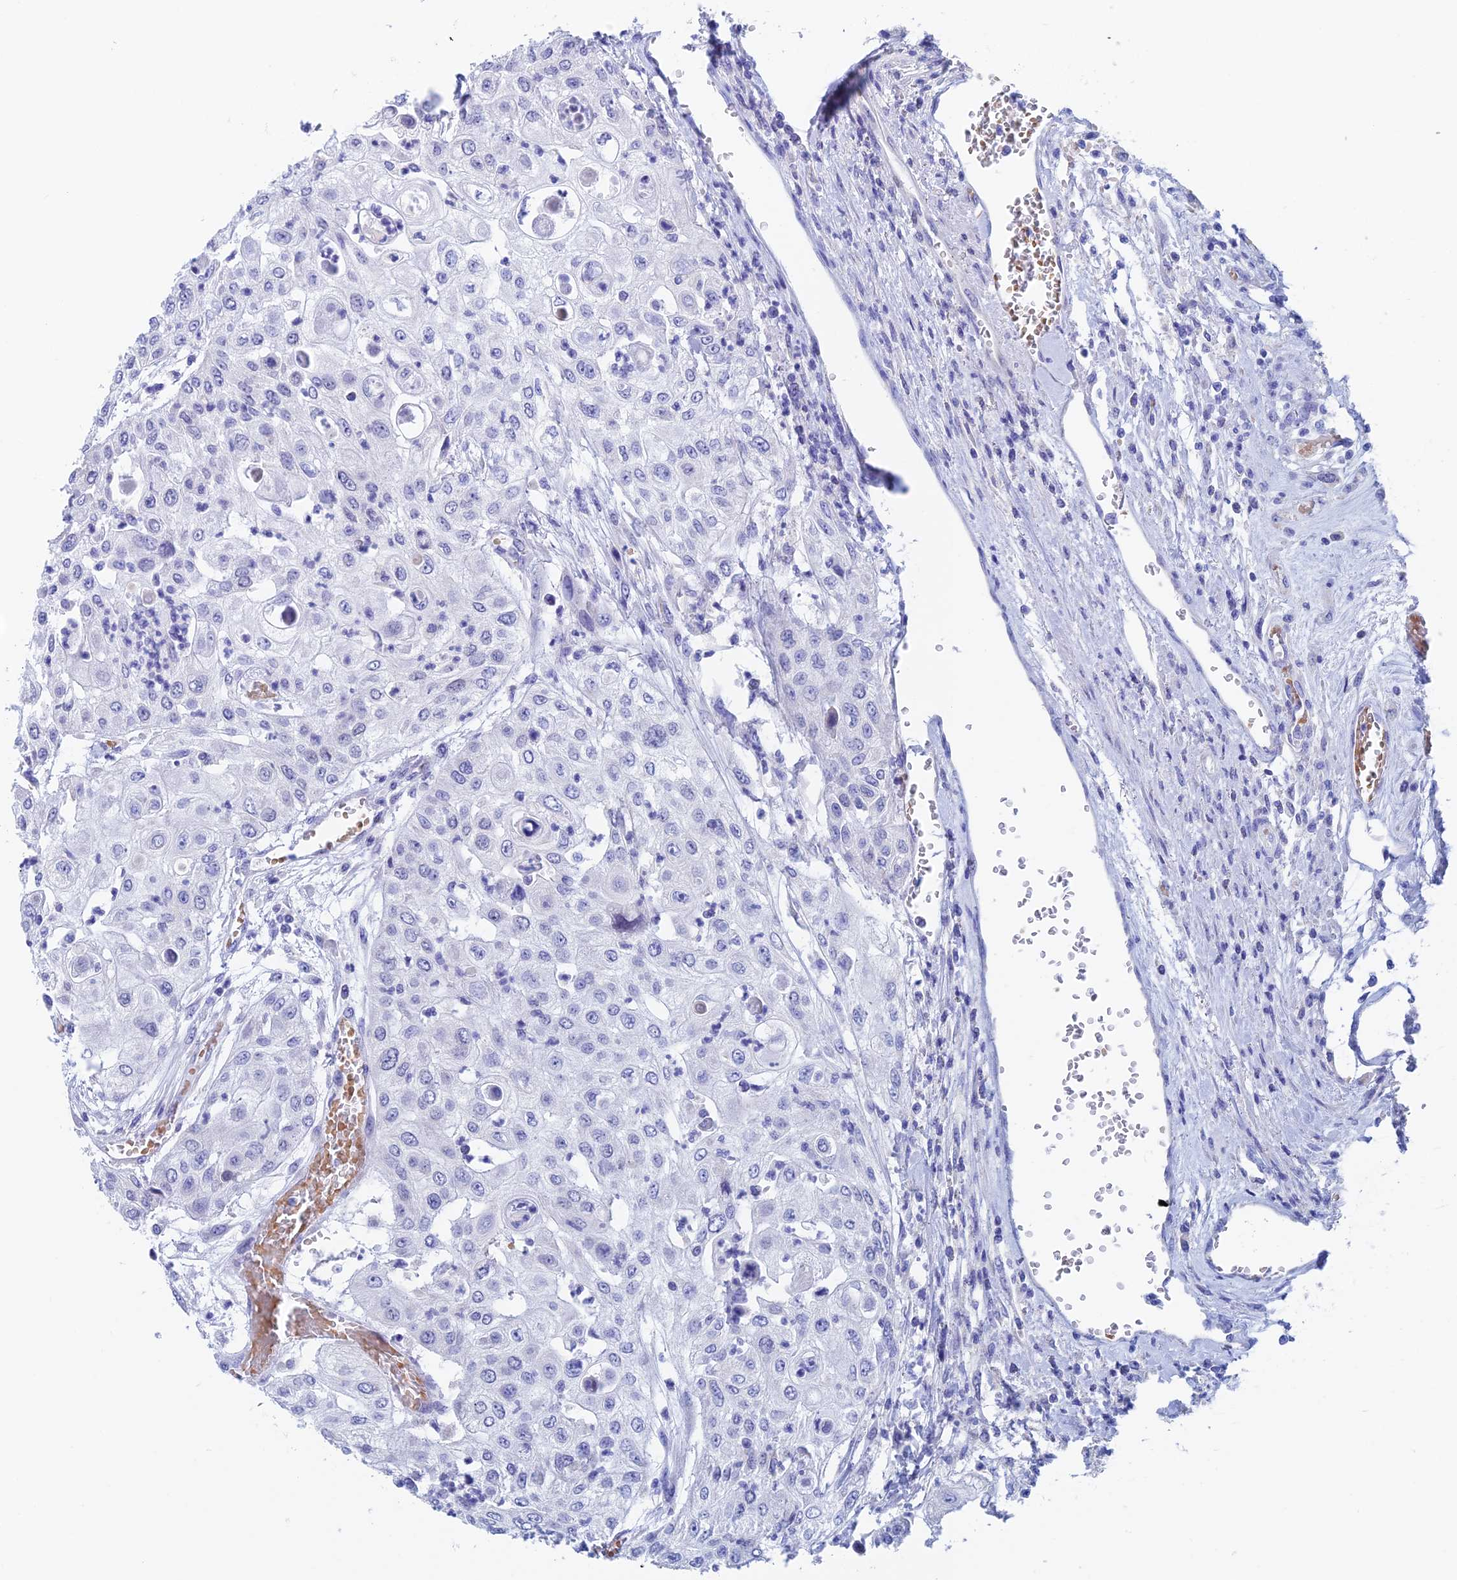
{"staining": {"intensity": "negative", "quantity": "none", "location": "none"}, "tissue": "urothelial cancer", "cell_type": "Tumor cells", "image_type": "cancer", "snomed": [{"axis": "morphology", "description": "Urothelial carcinoma, High grade"}, {"axis": "topography", "description": "Urinary bladder"}], "caption": "Immunohistochemistry (IHC) of urothelial carcinoma (high-grade) reveals no staining in tumor cells.", "gene": "PSMC3IP", "patient": {"sex": "female", "age": 79}}